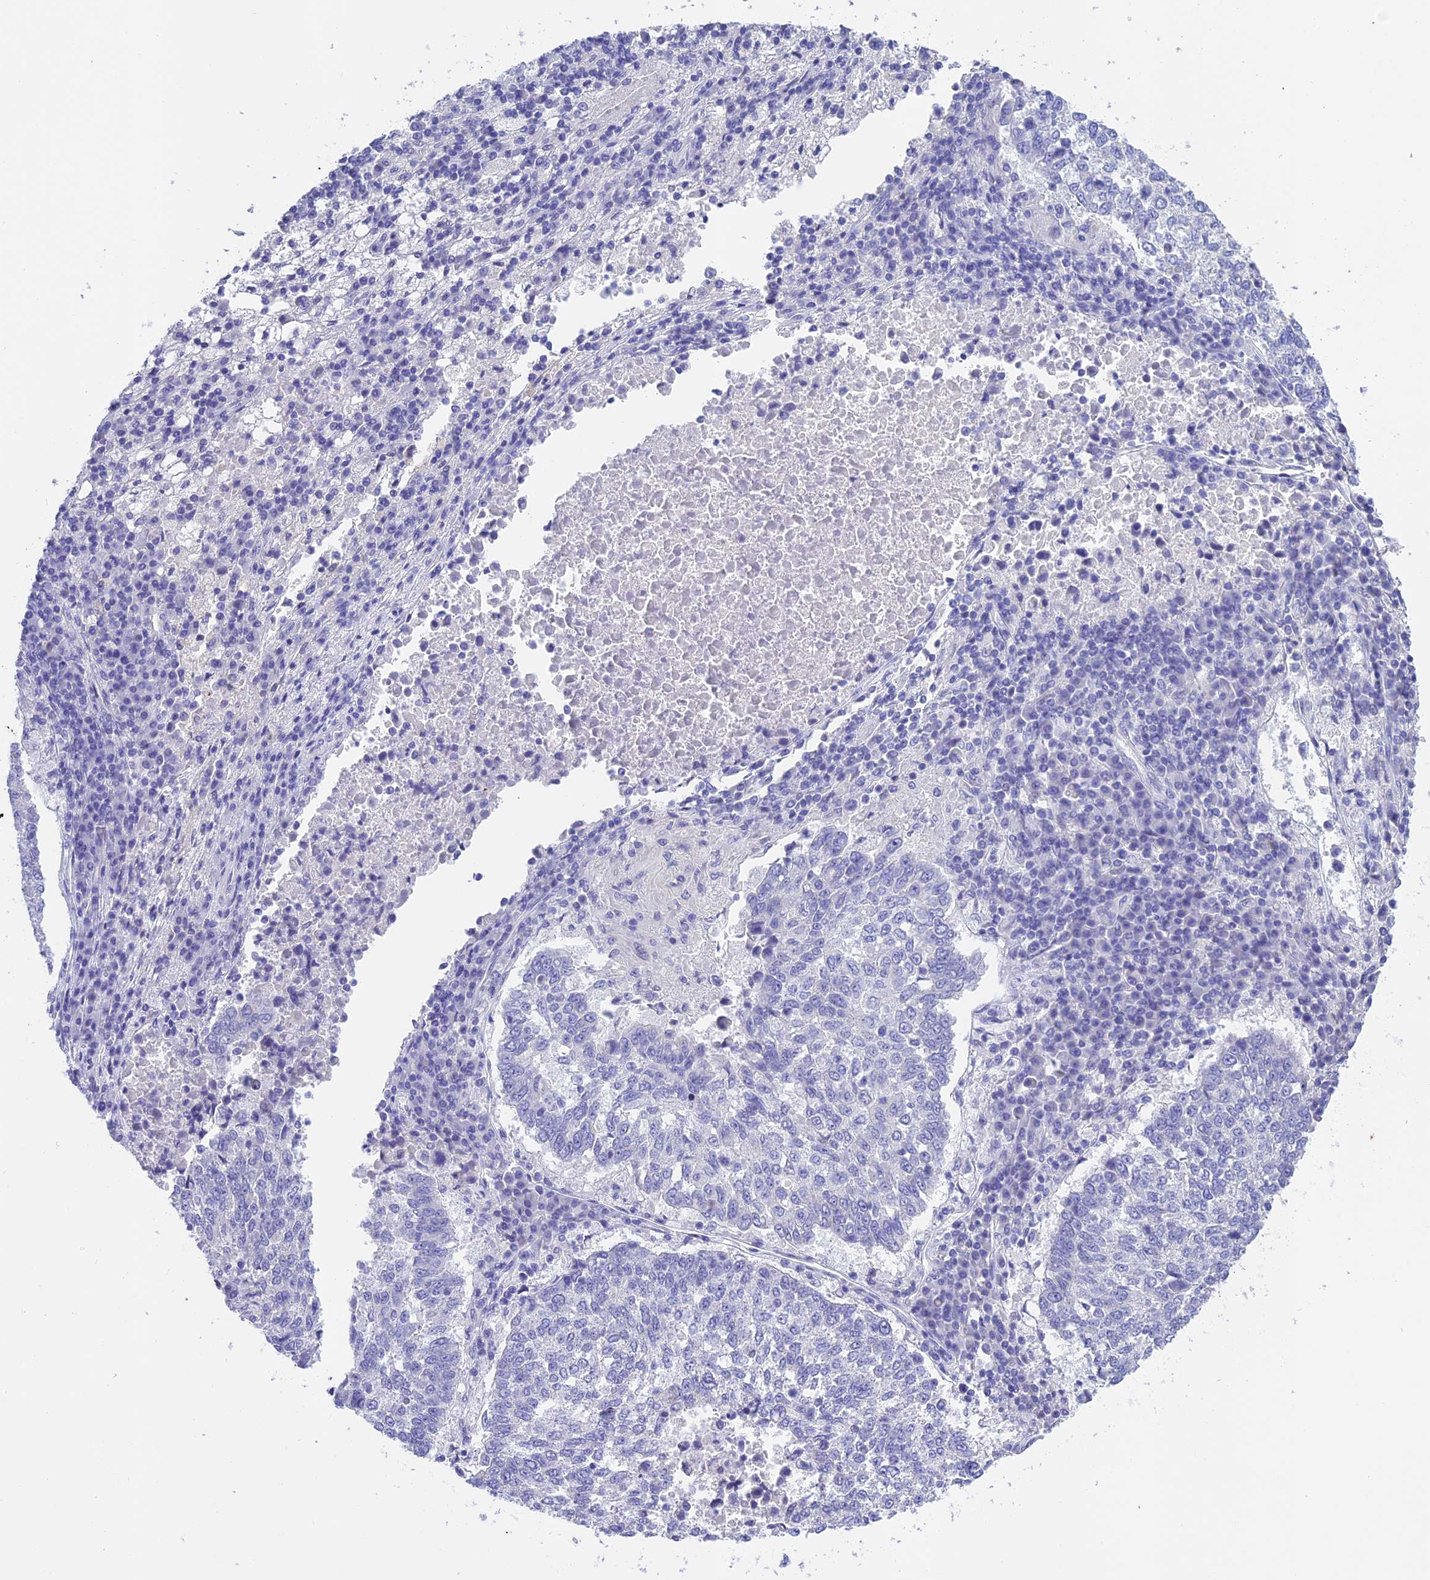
{"staining": {"intensity": "negative", "quantity": "none", "location": "none"}, "tissue": "lung cancer", "cell_type": "Tumor cells", "image_type": "cancer", "snomed": [{"axis": "morphology", "description": "Squamous cell carcinoma, NOS"}, {"axis": "topography", "description": "Lung"}], "caption": "The micrograph shows no staining of tumor cells in squamous cell carcinoma (lung).", "gene": "C17orf67", "patient": {"sex": "male", "age": 73}}